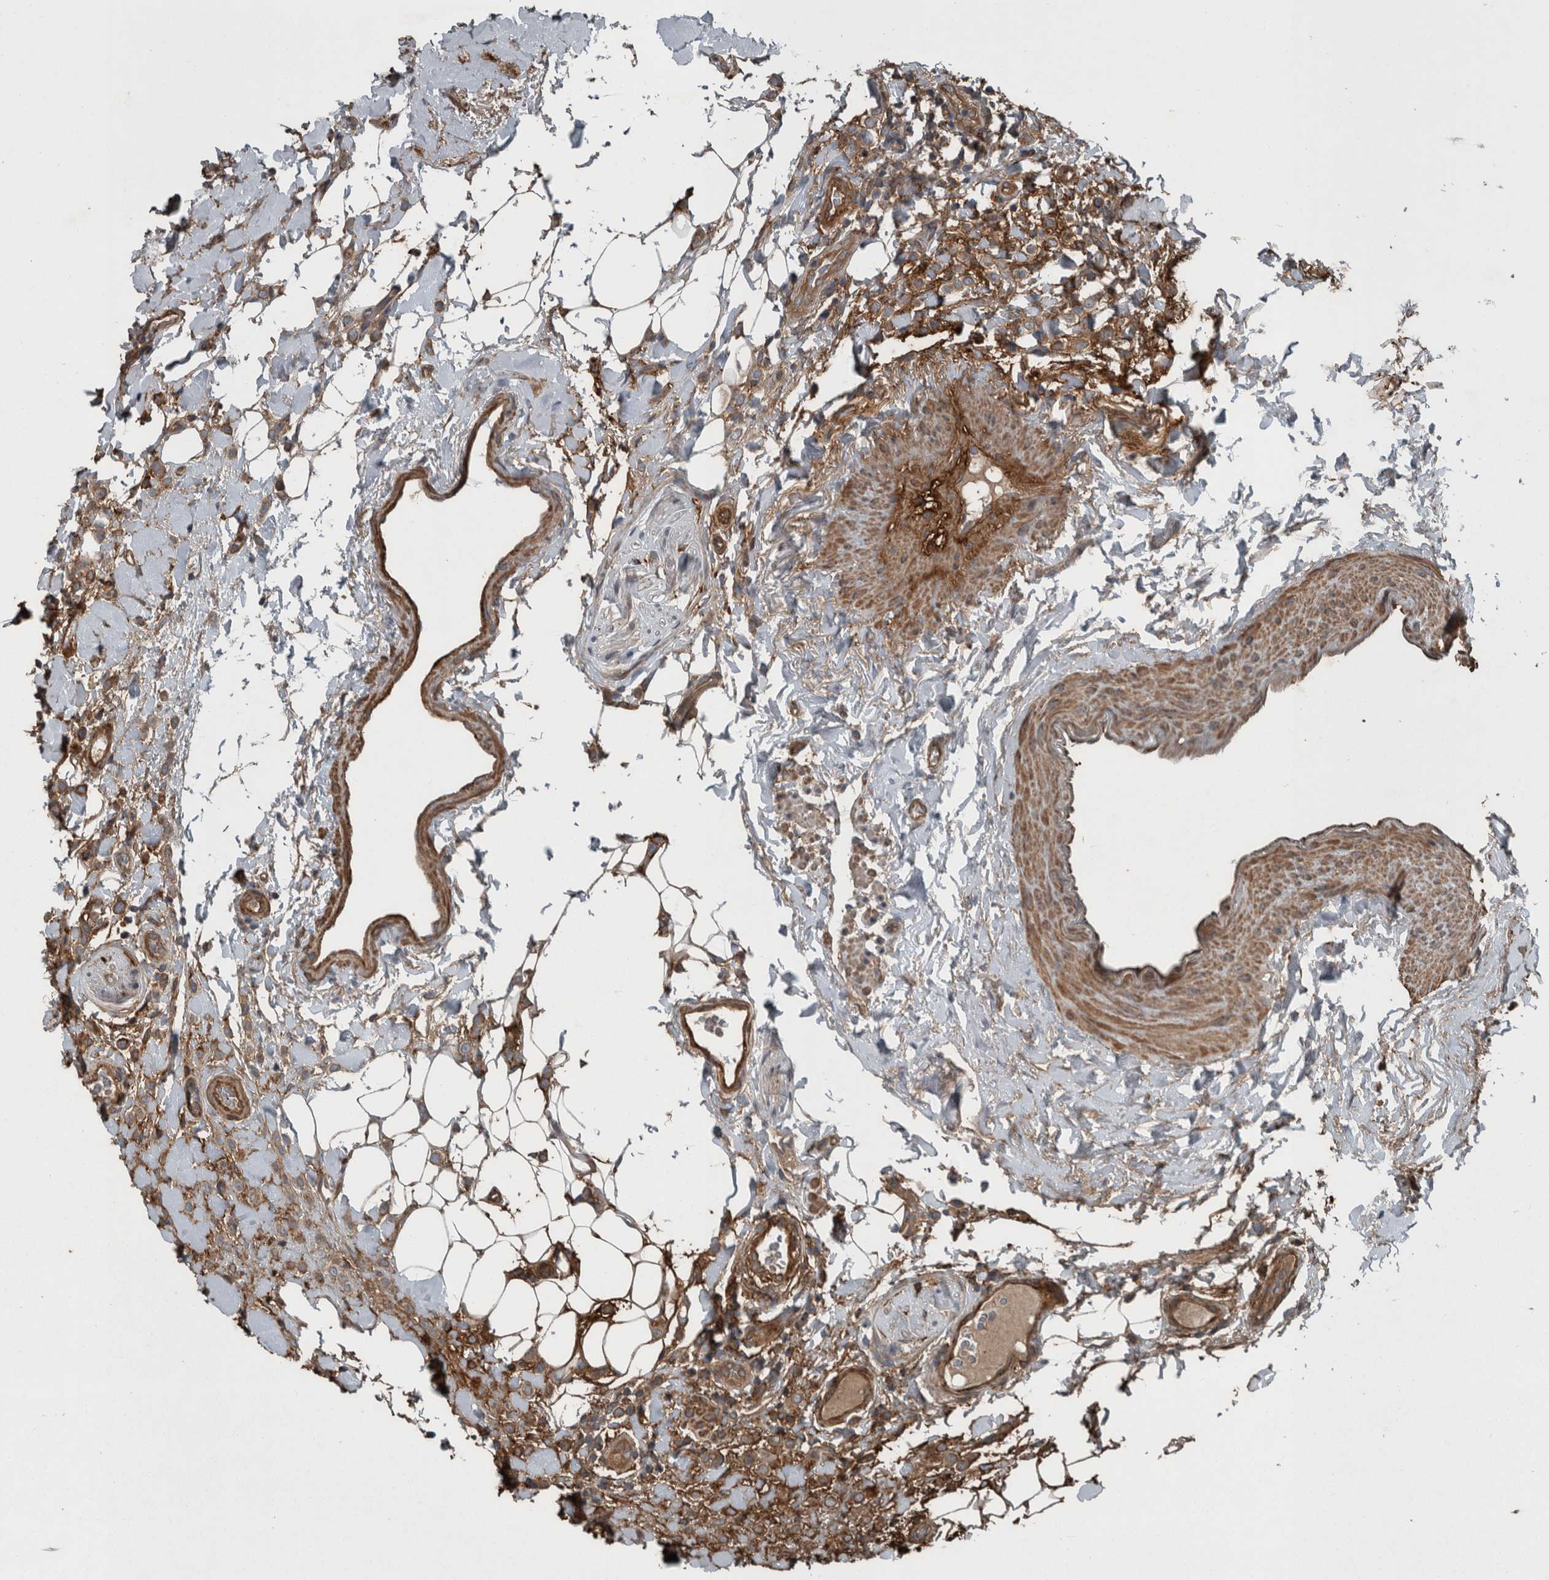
{"staining": {"intensity": "moderate", "quantity": ">75%", "location": "cytoplasmic/membranous"}, "tissue": "breast cancer", "cell_type": "Tumor cells", "image_type": "cancer", "snomed": [{"axis": "morphology", "description": "Normal tissue, NOS"}, {"axis": "morphology", "description": "Lobular carcinoma"}, {"axis": "topography", "description": "Breast"}], "caption": "Breast cancer (lobular carcinoma) stained with DAB (3,3'-diaminobenzidine) immunohistochemistry reveals medium levels of moderate cytoplasmic/membranous expression in approximately >75% of tumor cells. Immunohistochemistry stains the protein of interest in brown and the nuclei are stained blue.", "gene": "EXOC8", "patient": {"sex": "female", "age": 50}}